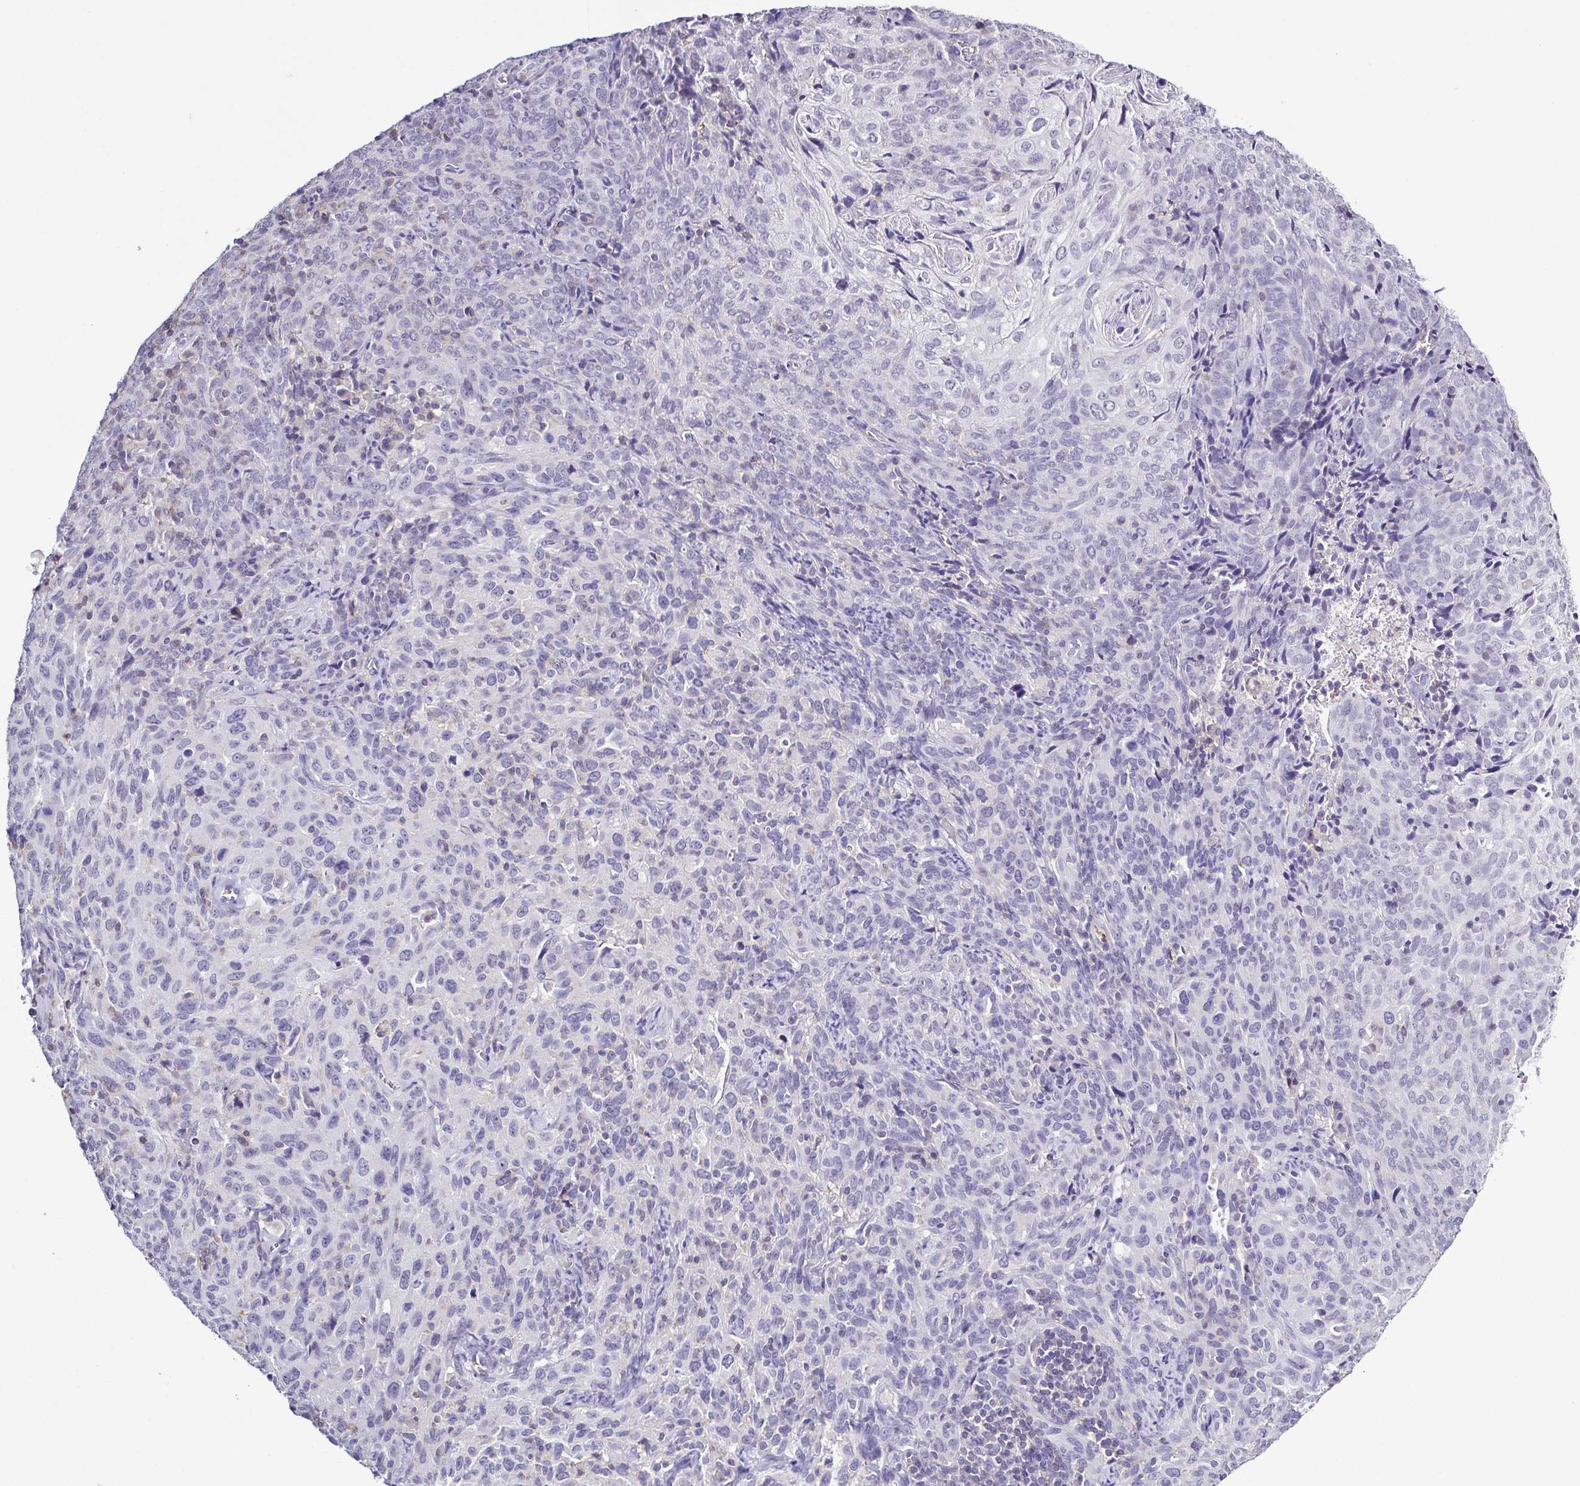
{"staining": {"intensity": "negative", "quantity": "none", "location": "none"}, "tissue": "cervical cancer", "cell_type": "Tumor cells", "image_type": "cancer", "snomed": [{"axis": "morphology", "description": "Squamous cell carcinoma, NOS"}, {"axis": "topography", "description": "Cervix"}], "caption": "This is an immunohistochemistry photomicrograph of cervical cancer. There is no positivity in tumor cells.", "gene": "TNNT2", "patient": {"sex": "female", "age": 51}}